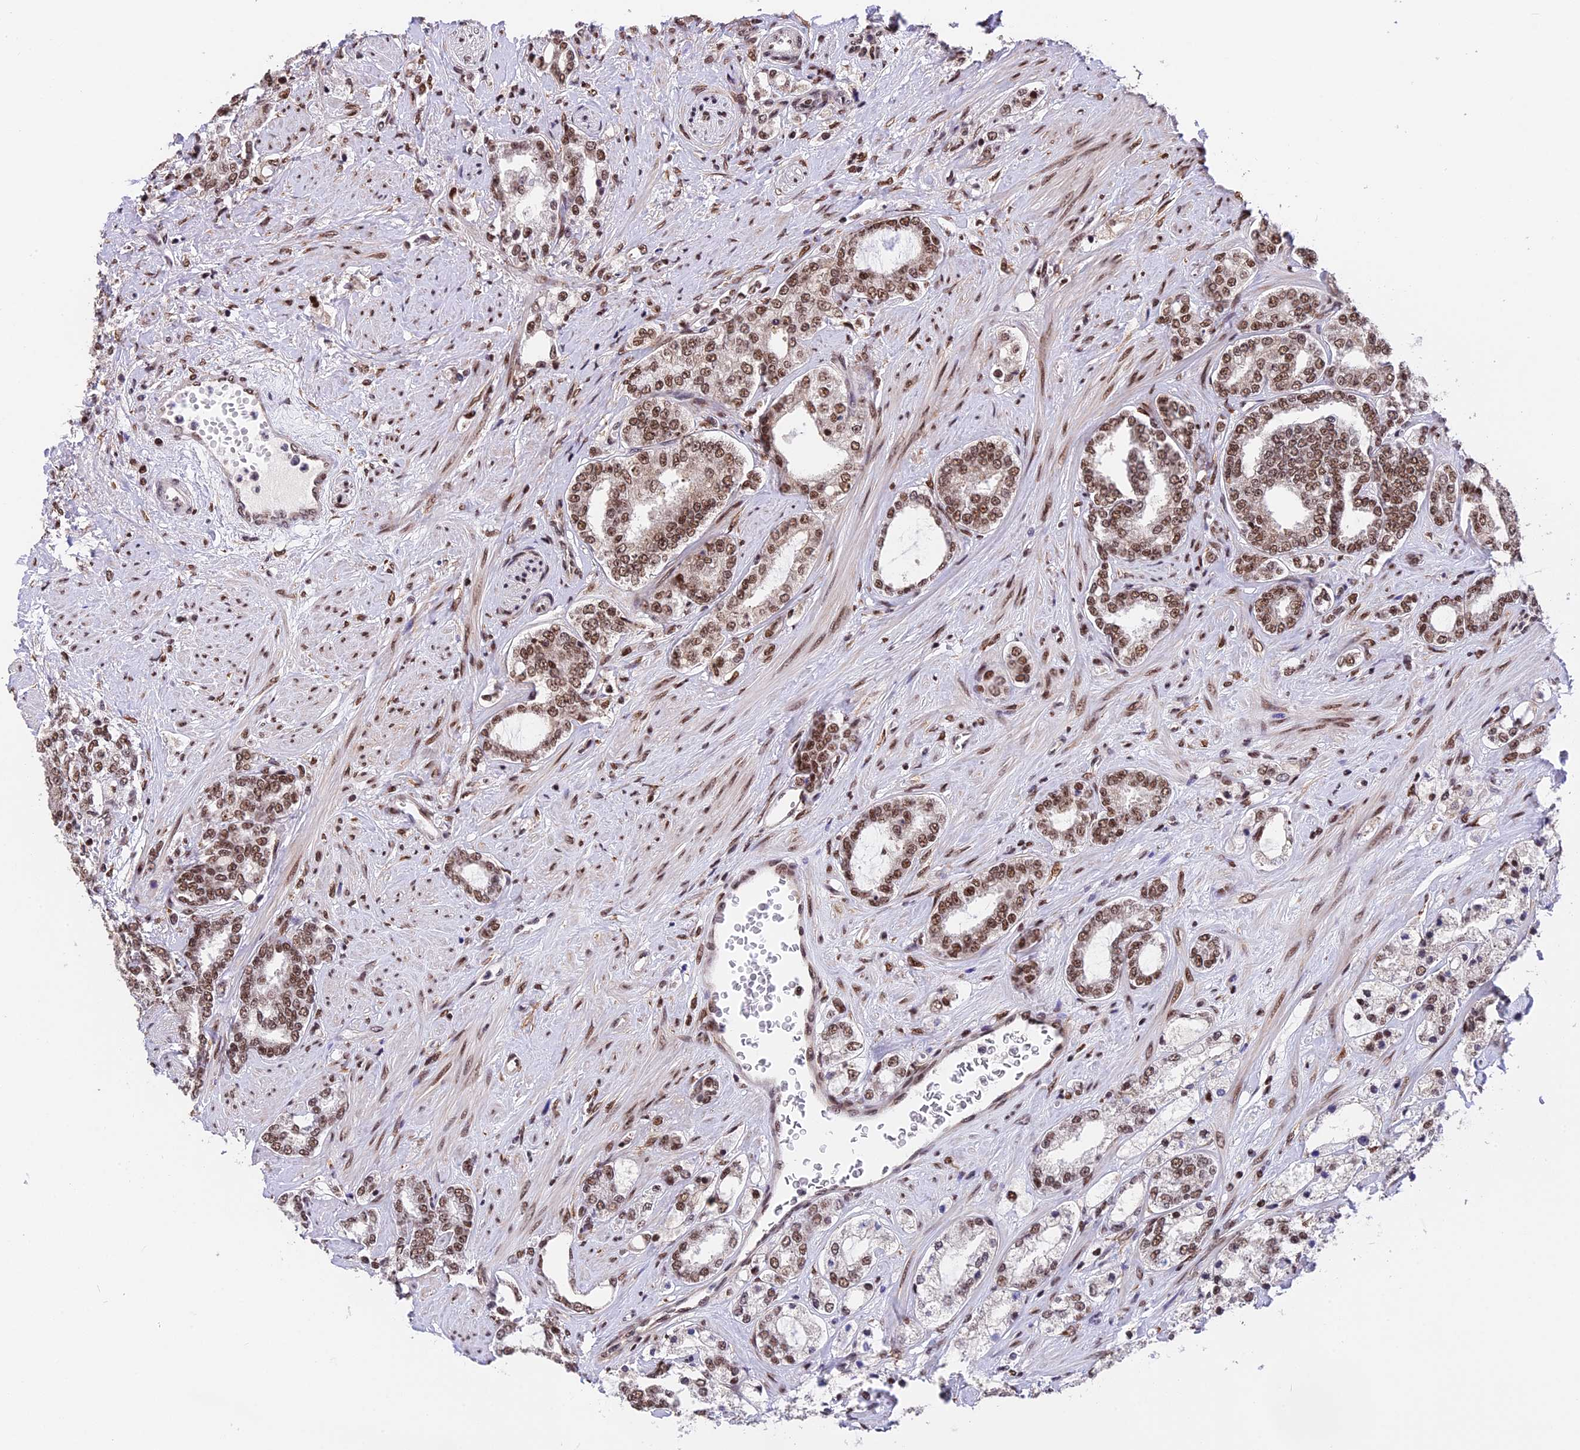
{"staining": {"intensity": "strong", "quantity": ">75%", "location": "nuclear"}, "tissue": "prostate cancer", "cell_type": "Tumor cells", "image_type": "cancer", "snomed": [{"axis": "morphology", "description": "Adenocarcinoma, High grade"}, {"axis": "topography", "description": "Prostate"}], "caption": "Immunohistochemical staining of prostate adenocarcinoma (high-grade) exhibits high levels of strong nuclear positivity in about >75% of tumor cells.", "gene": "RAMAC", "patient": {"sex": "male", "age": 64}}